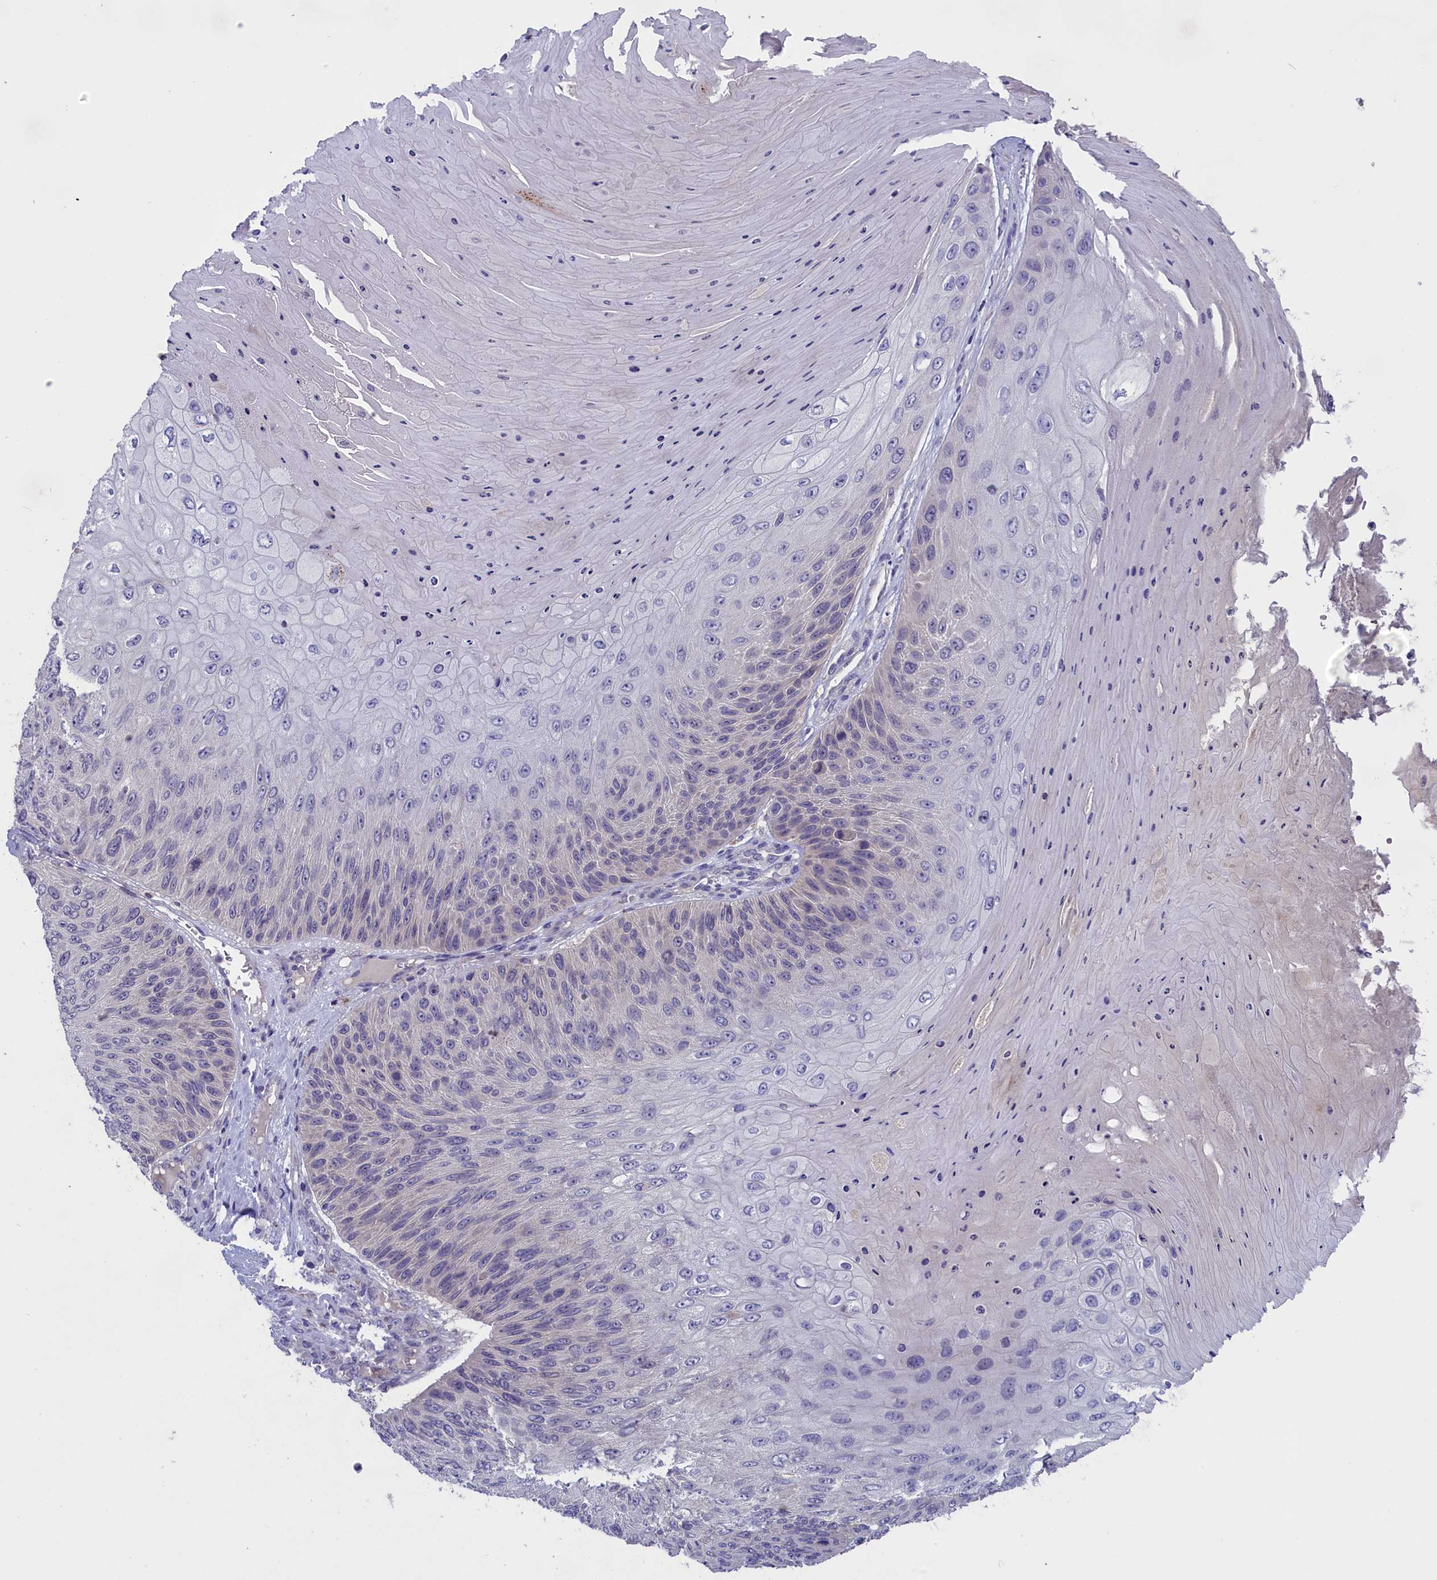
{"staining": {"intensity": "negative", "quantity": "none", "location": "none"}, "tissue": "skin cancer", "cell_type": "Tumor cells", "image_type": "cancer", "snomed": [{"axis": "morphology", "description": "Squamous cell carcinoma, NOS"}, {"axis": "topography", "description": "Skin"}], "caption": "Immunohistochemistry image of skin cancer (squamous cell carcinoma) stained for a protein (brown), which exhibits no staining in tumor cells.", "gene": "ENPP6", "patient": {"sex": "female", "age": 88}}